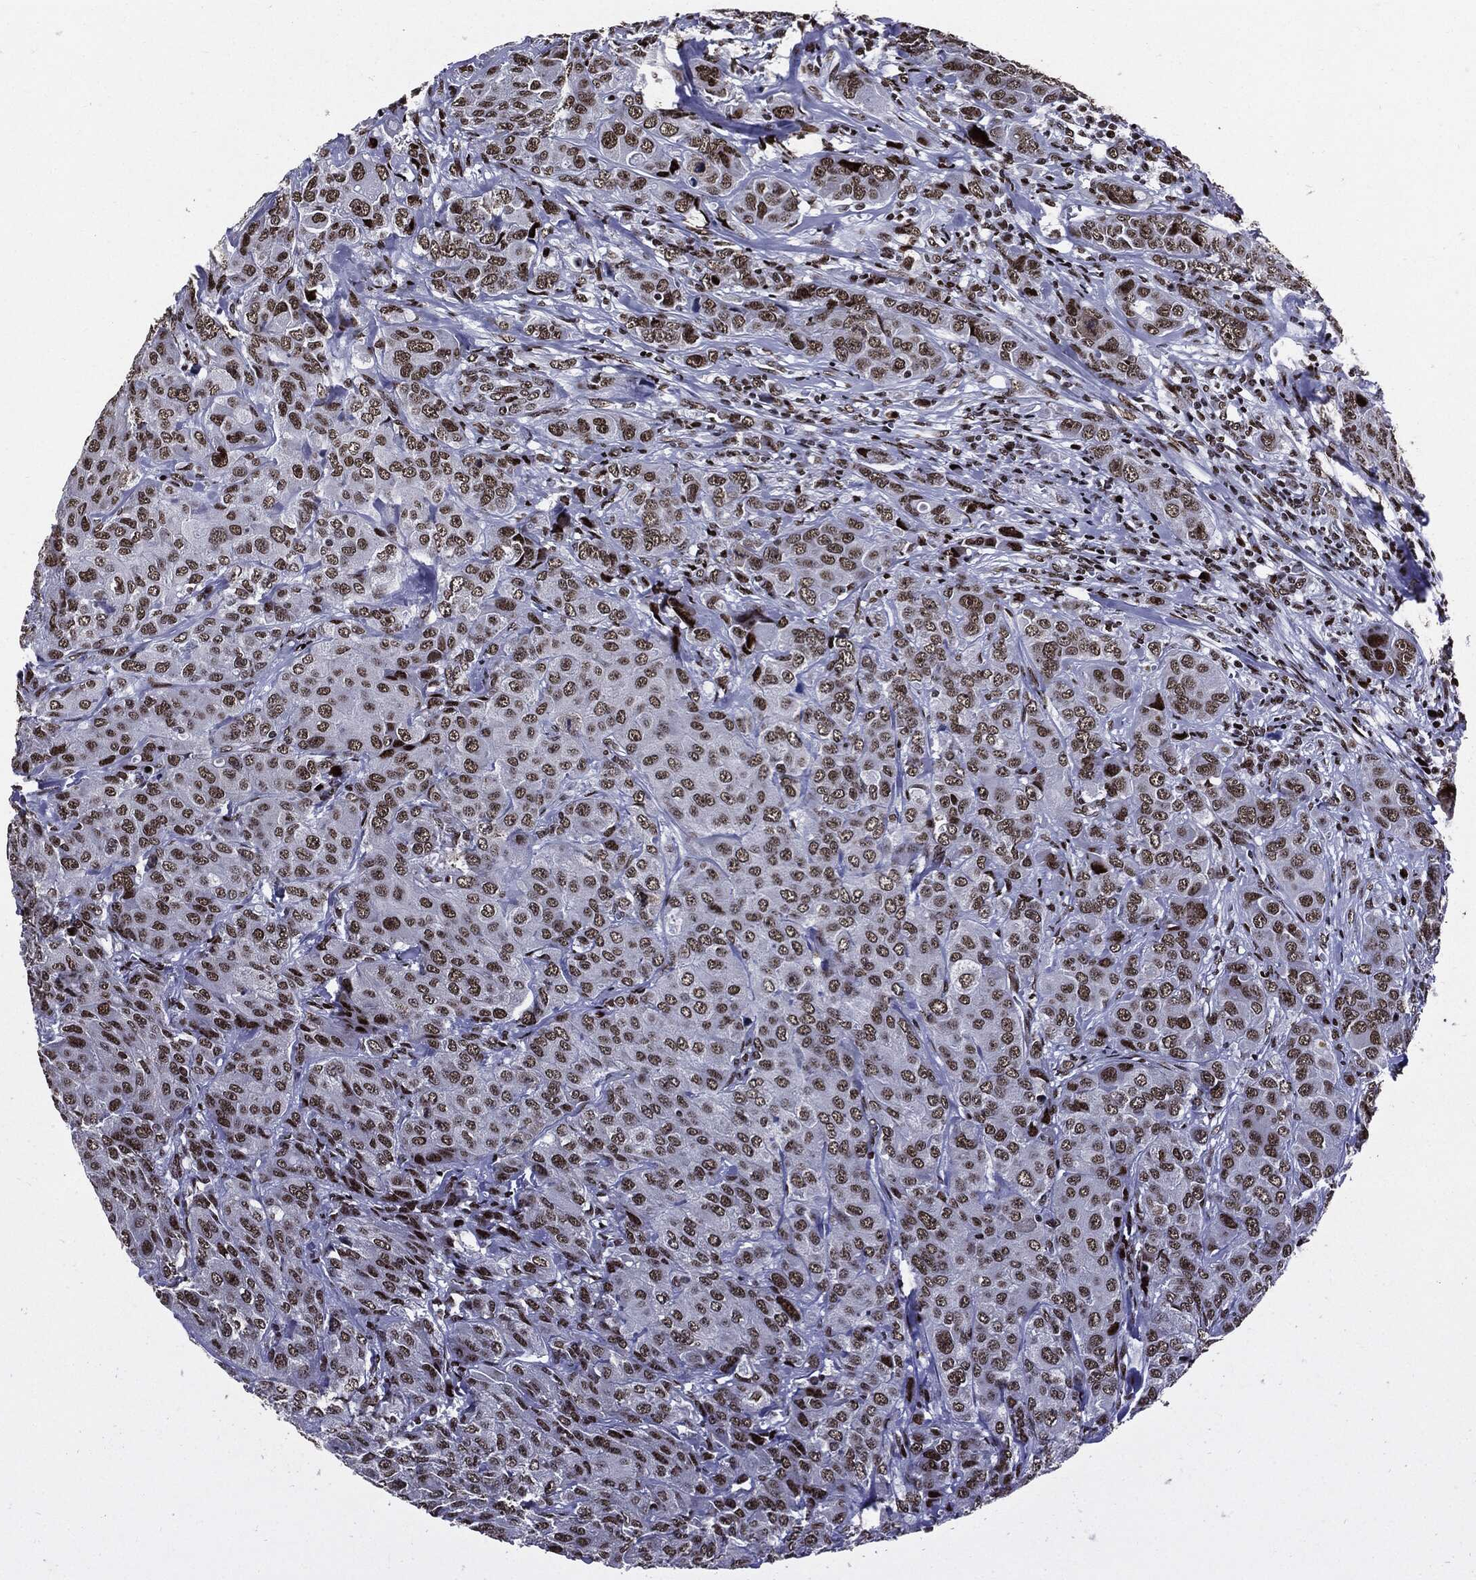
{"staining": {"intensity": "moderate", "quantity": ">75%", "location": "nuclear"}, "tissue": "breast cancer", "cell_type": "Tumor cells", "image_type": "cancer", "snomed": [{"axis": "morphology", "description": "Duct carcinoma"}, {"axis": "topography", "description": "Breast"}], "caption": "A micrograph of human breast invasive ductal carcinoma stained for a protein shows moderate nuclear brown staining in tumor cells.", "gene": "ZFP91", "patient": {"sex": "female", "age": 43}}